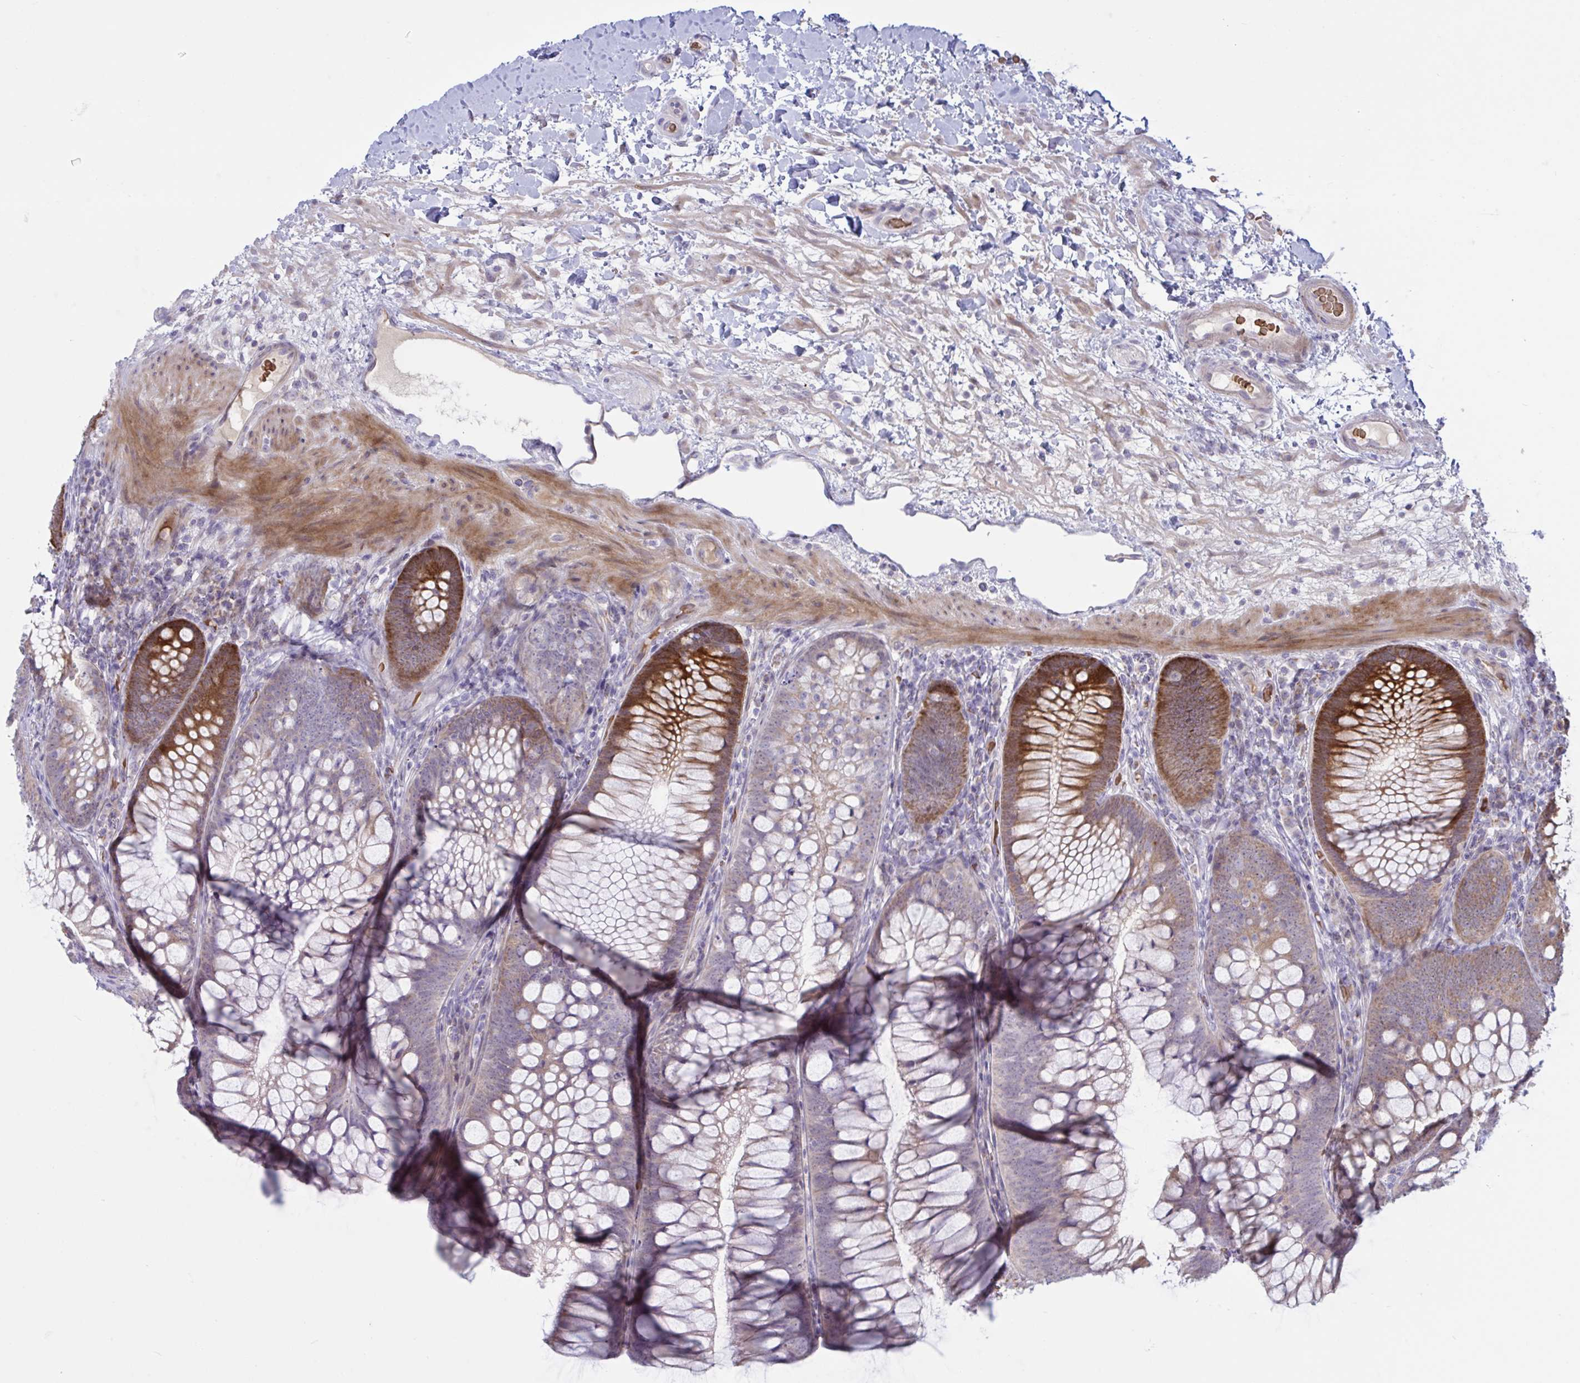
{"staining": {"intensity": "negative", "quantity": "none", "location": "none"}, "tissue": "colon", "cell_type": "Endothelial cells", "image_type": "normal", "snomed": [{"axis": "morphology", "description": "Normal tissue, NOS"}, {"axis": "morphology", "description": "Adenoma, NOS"}, {"axis": "topography", "description": "Soft tissue"}, {"axis": "topography", "description": "Colon"}], "caption": "Image shows no protein staining in endothelial cells of benign colon. (Stains: DAB immunohistochemistry with hematoxylin counter stain, Microscopy: brightfield microscopy at high magnification).", "gene": "VWC2", "patient": {"sex": "male", "age": 47}}